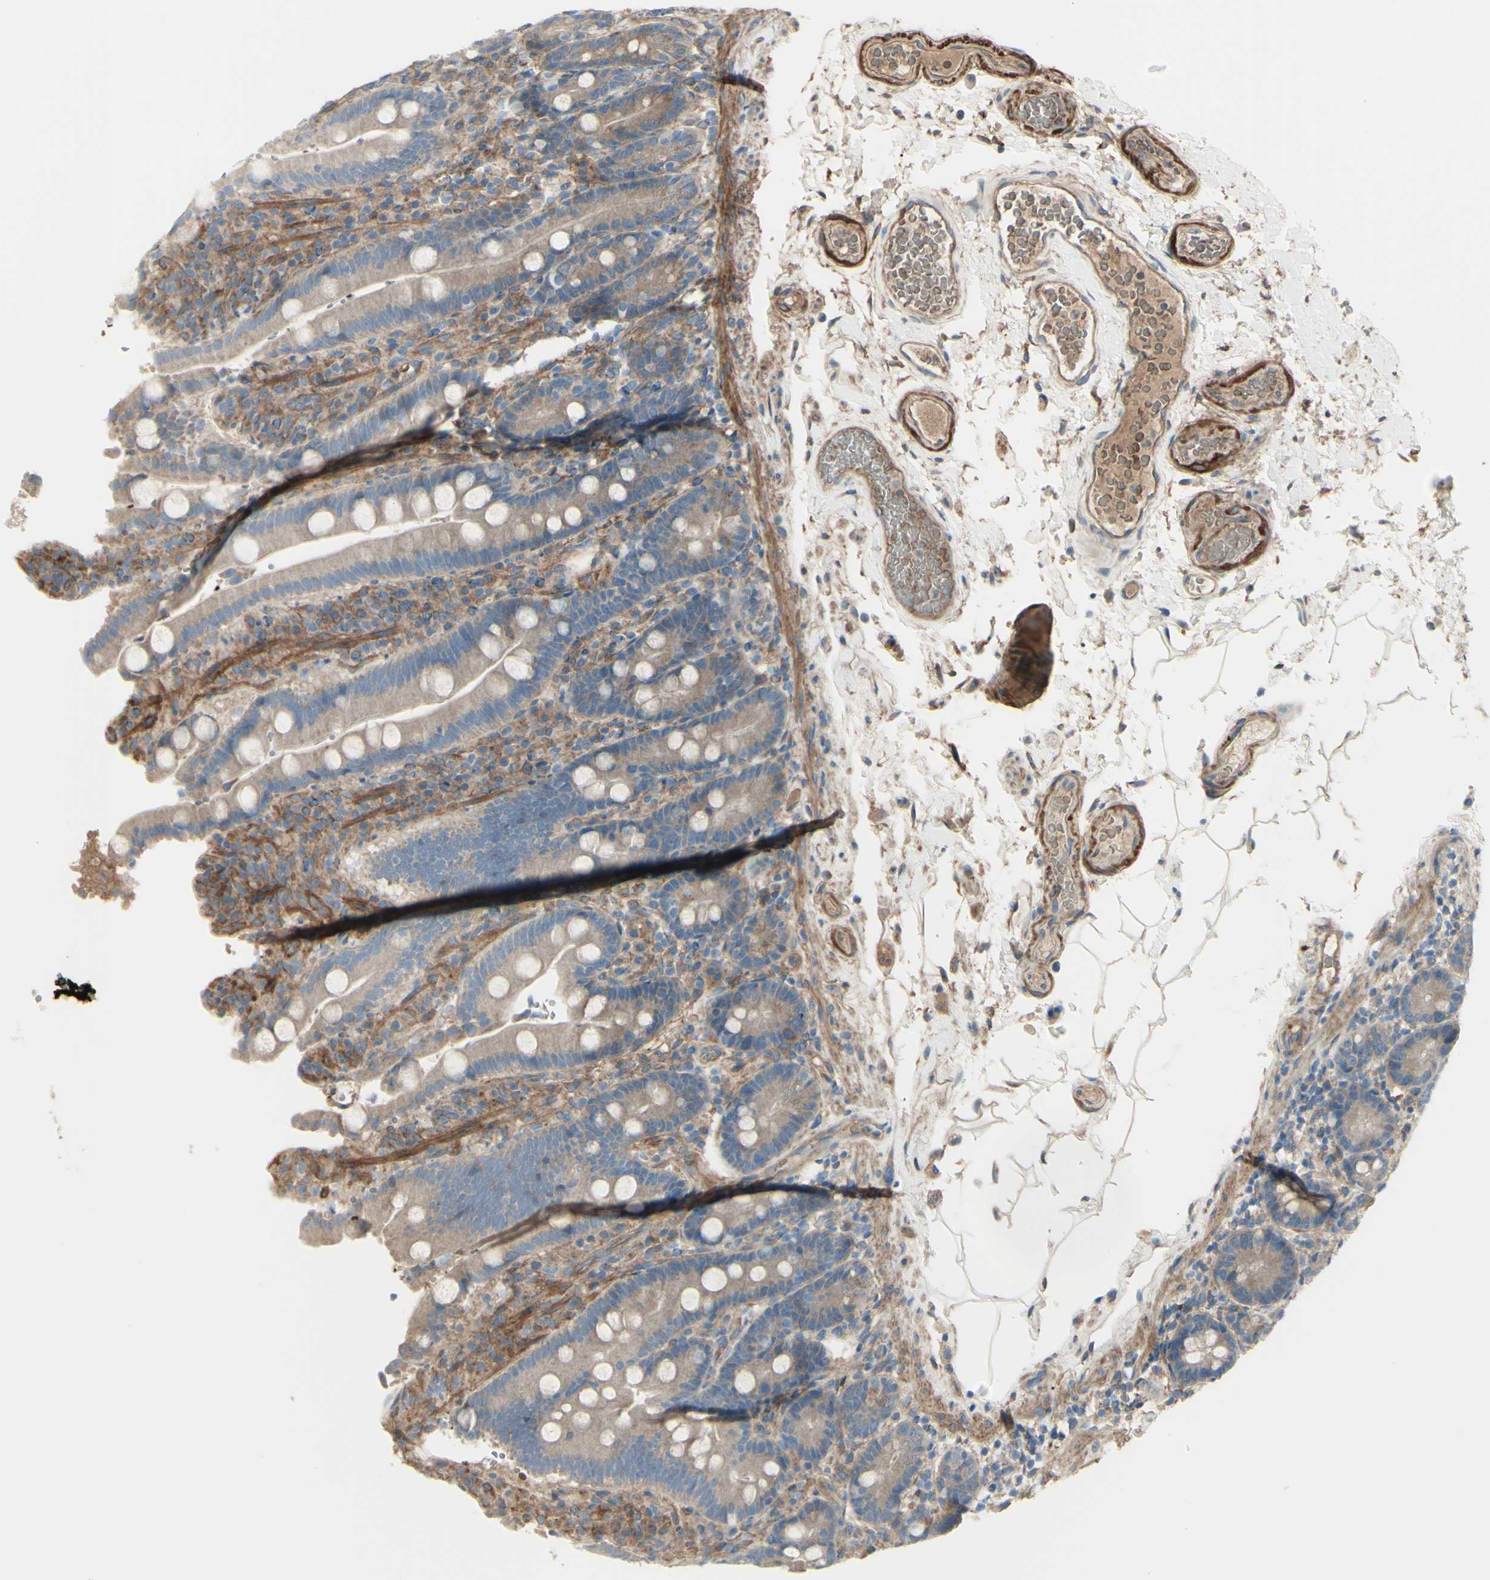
{"staining": {"intensity": "weak", "quantity": ">75%", "location": "cytoplasmic/membranous"}, "tissue": "duodenum", "cell_type": "Glandular cells", "image_type": "normal", "snomed": [{"axis": "morphology", "description": "Normal tissue, NOS"}, {"axis": "topography", "description": "Small intestine, NOS"}], "caption": "Approximately >75% of glandular cells in unremarkable human duodenum display weak cytoplasmic/membranous protein positivity as visualized by brown immunohistochemical staining.", "gene": "PCDHGA10", "patient": {"sex": "female", "age": 71}}